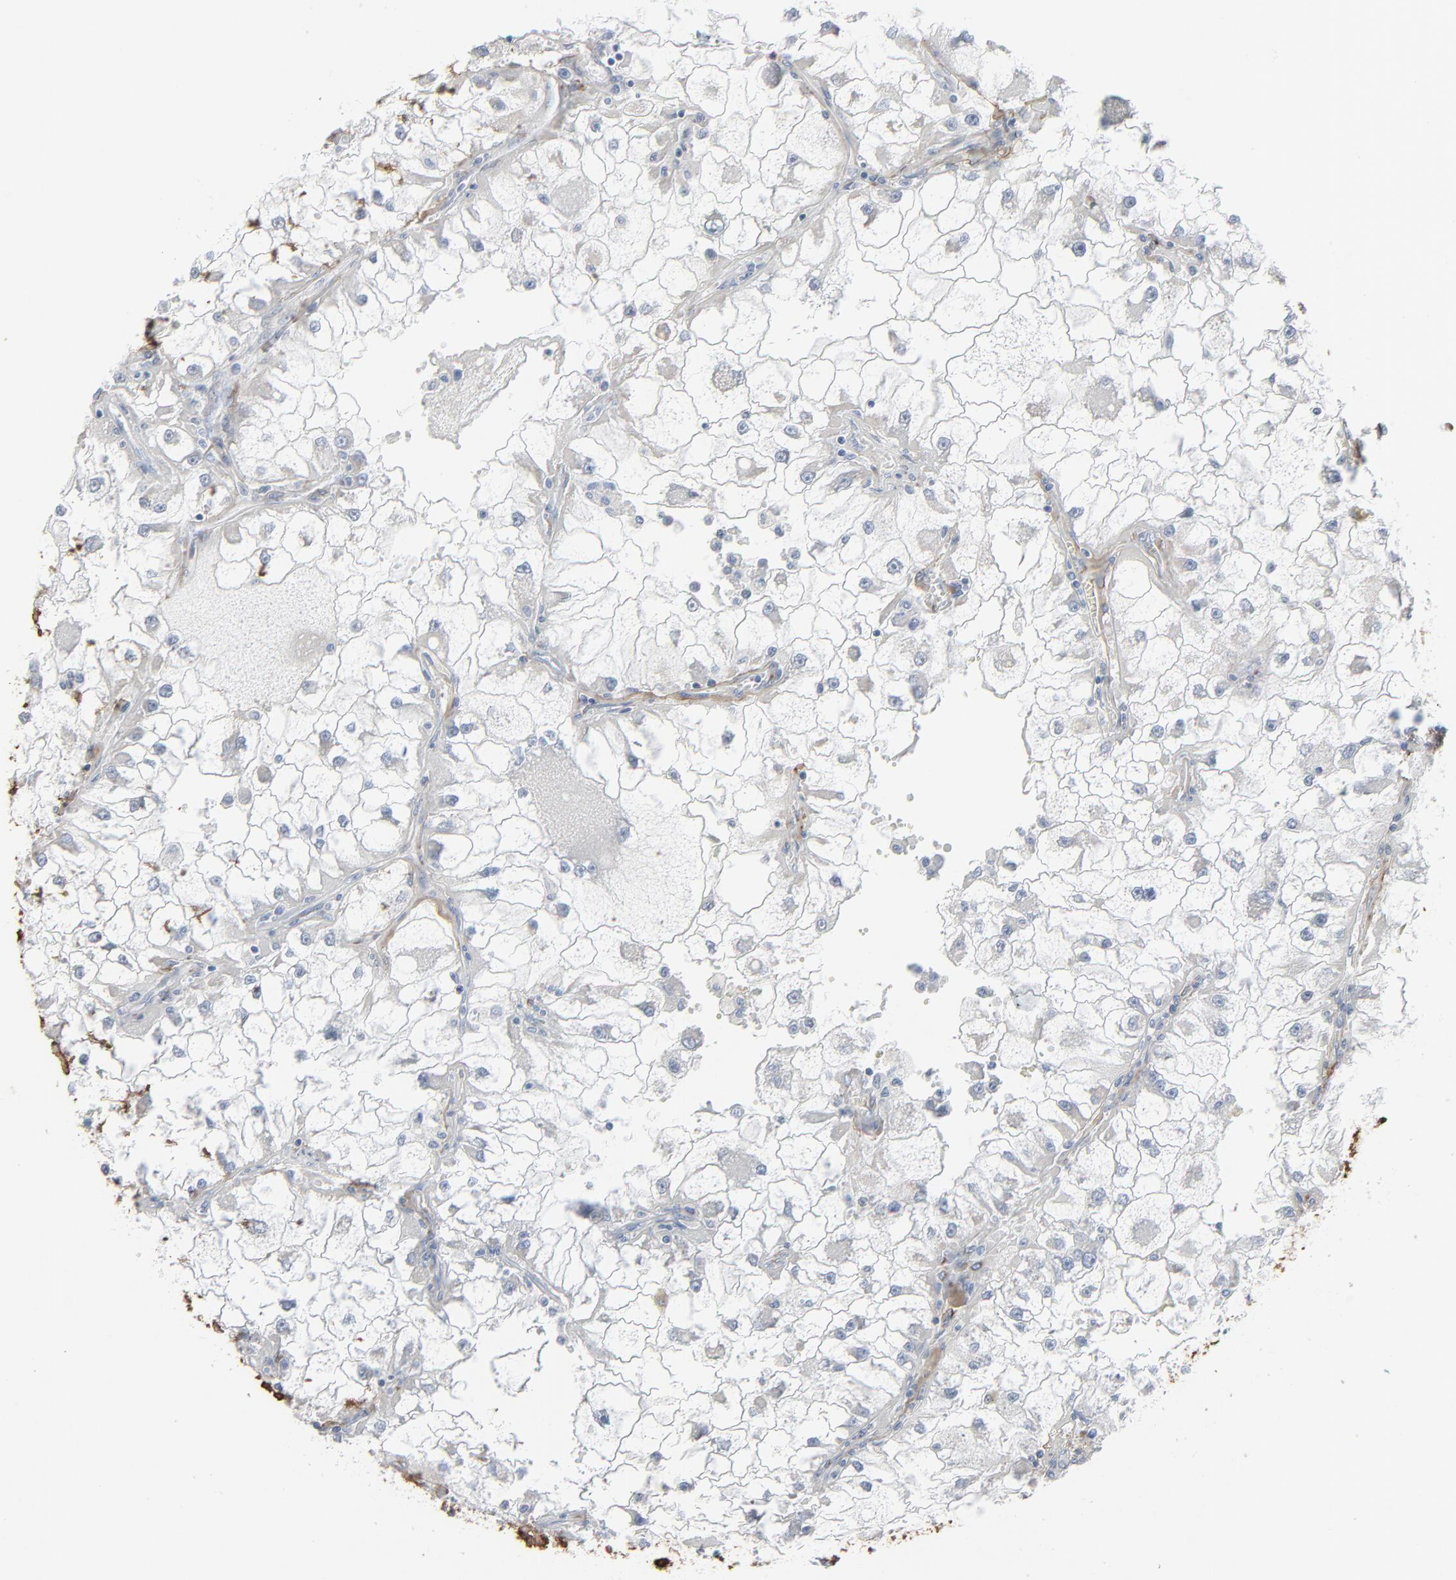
{"staining": {"intensity": "negative", "quantity": "none", "location": "none"}, "tissue": "renal cancer", "cell_type": "Tumor cells", "image_type": "cancer", "snomed": [{"axis": "morphology", "description": "Adenocarcinoma, NOS"}, {"axis": "topography", "description": "Kidney"}], "caption": "A high-resolution image shows immunohistochemistry (IHC) staining of adenocarcinoma (renal), which shows no significant positivity in tumor cells.", "gene": "BGN", "patient": {"sex": "female", "age": 73}}